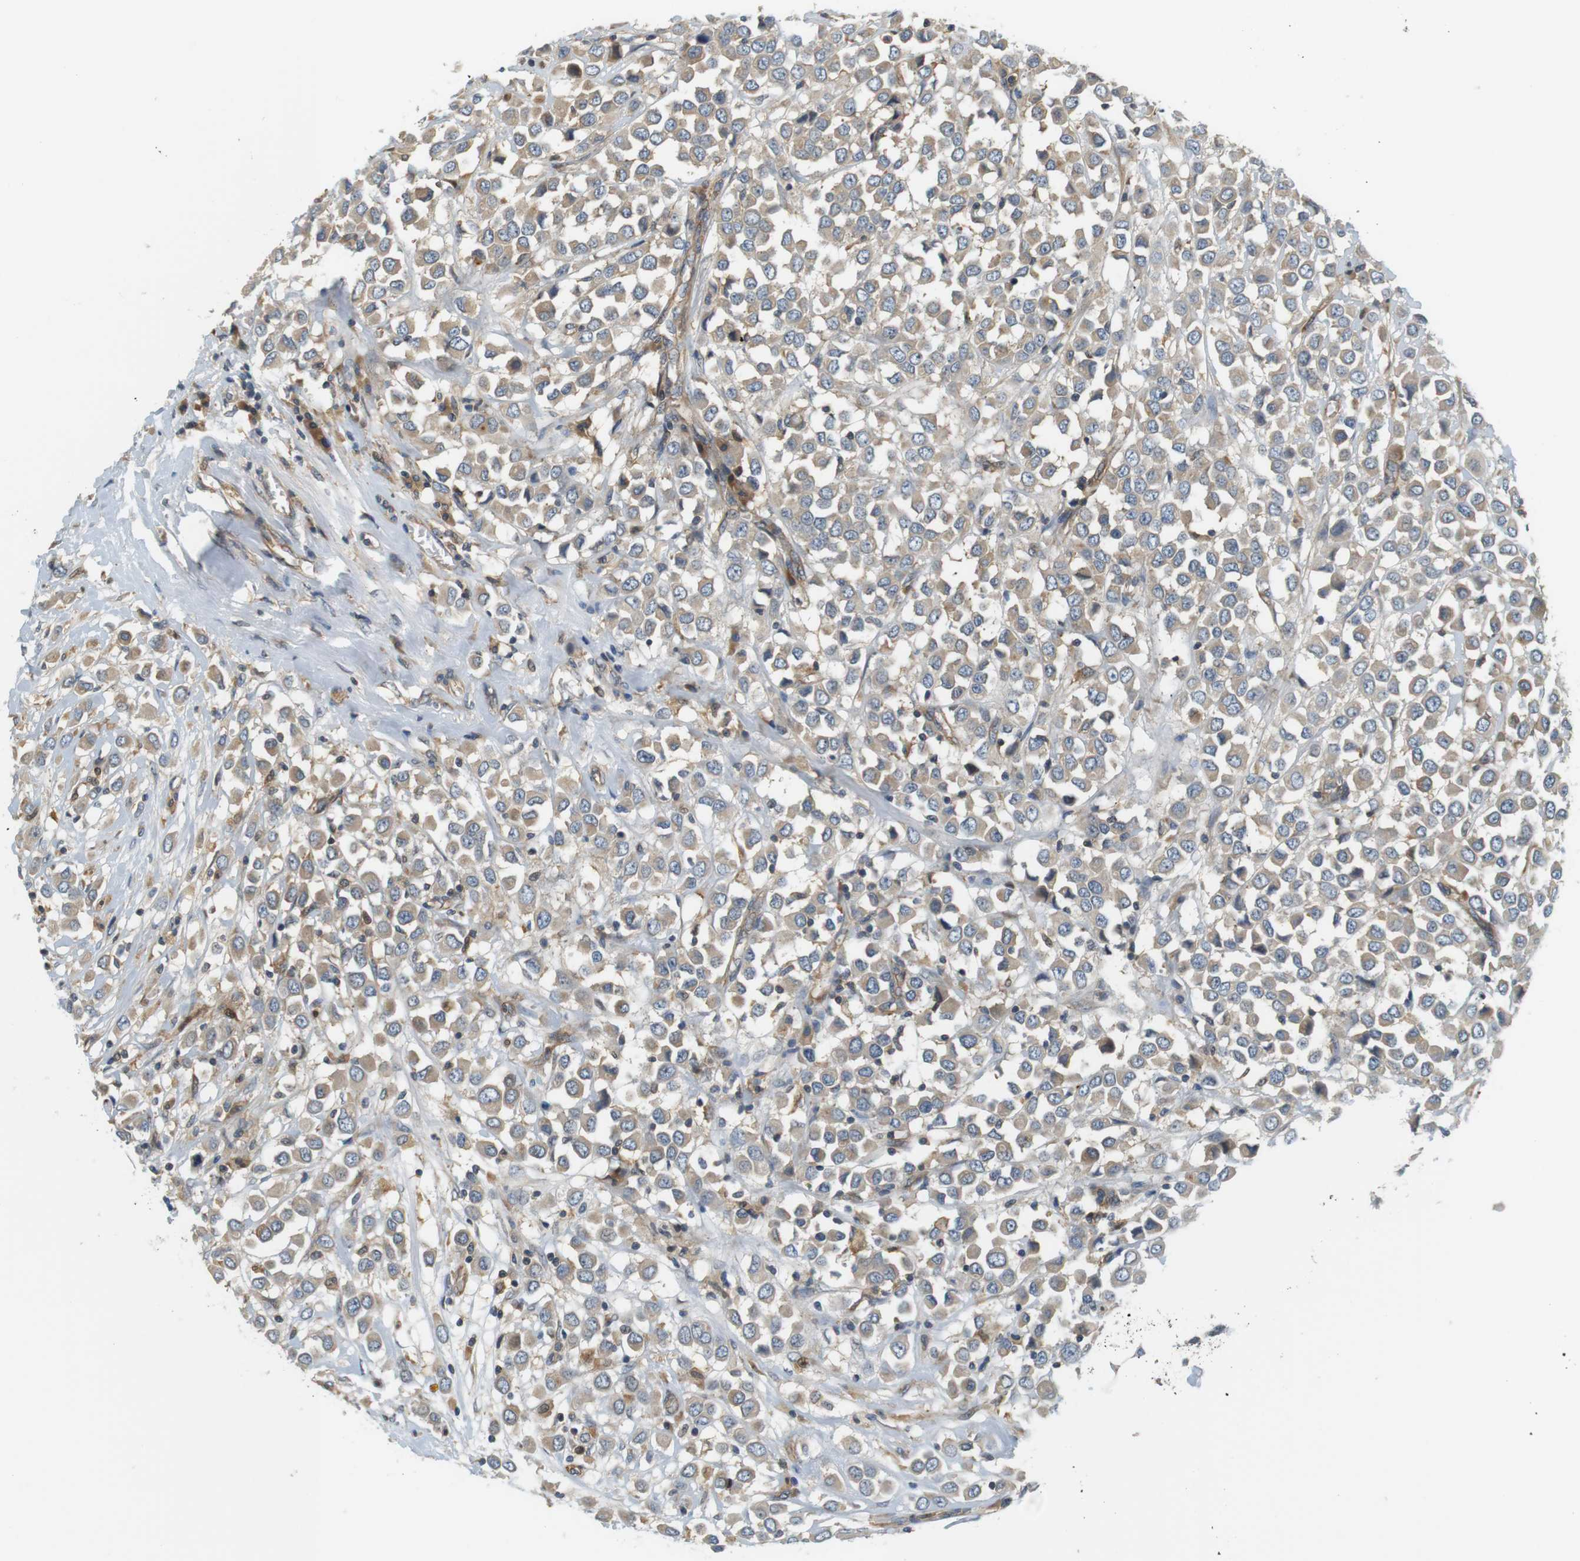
{"staining": {"intensity": "weak", "quantity": ">75%", "location": "cytoplasmic/membranous"}, "tissue": "breast cancer", "cell_type": "Tumor cells", "image_type": "cancer", "snomed": [{"axis": "morphology", "description": "Duct carcinoma"}, {"axis": "topography", "description": "Breast"}], "caption": "Breast invasive ductal carcinoma was stained to show a protein in brown. There is low levels of weak cytoplasmic/membranous expression in approximately >75% of tumor cells.", "gene": "SH3GLB1", "patient": {"sex": "female", "age": 61}}